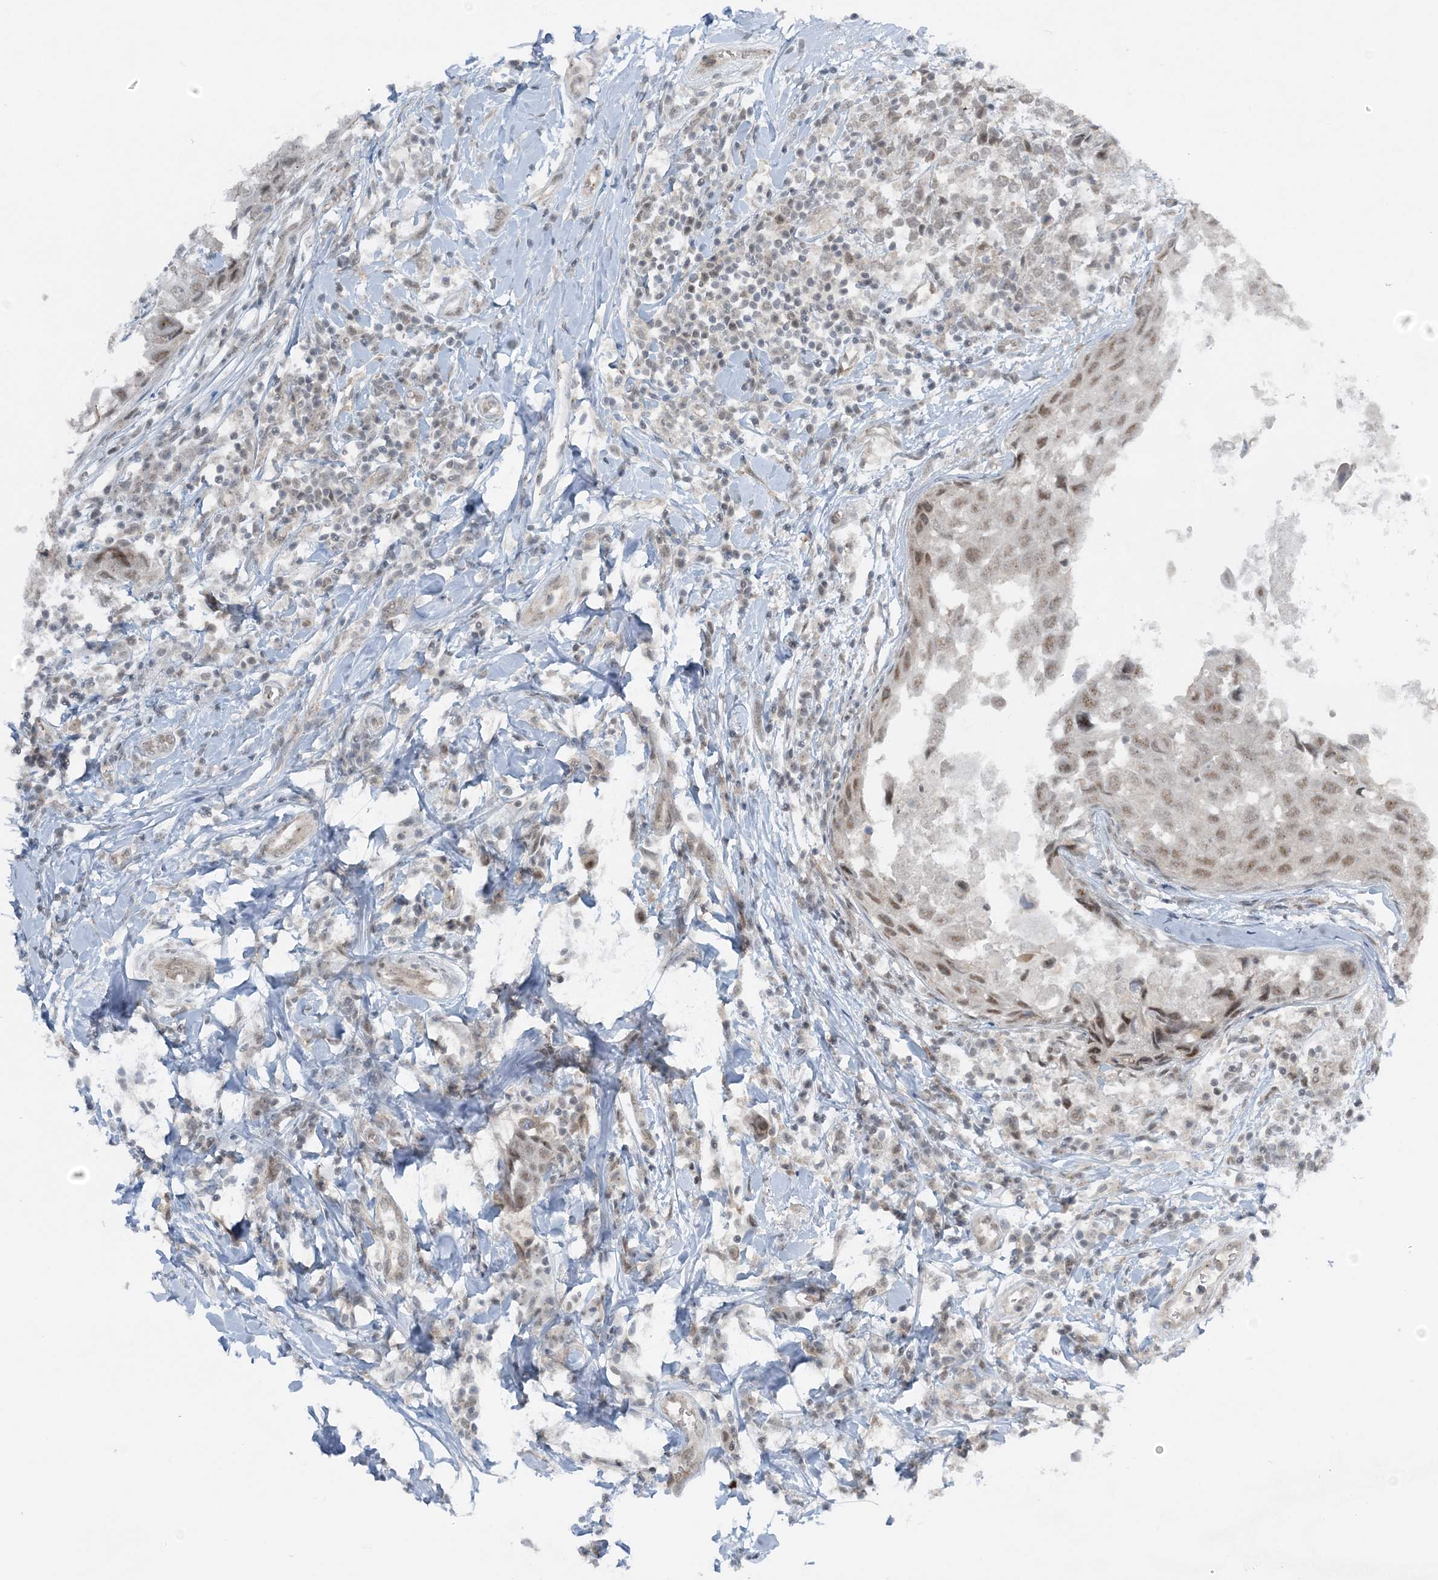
{"staining": {"intensity": "moderate", "quantity": "<25%", "location": "nuclear"}, "tissue": "breast cancer", "cell_type": "Tumor cells", "image_type": "cancer", "snomed": [{"axis": "morphology", "description": "Duct carcinoma"}, {"axis": "topography", "description": "Breast"}], "caption": "Tumor cells display moderate nuclear positivity in approximately <25% of cells in breast intraductal carcinoma. (DAB IHC with brightfield microscopy, high magnification).", "gene": "ATP11A", "patient": {"sex": "female", "age": 27}}